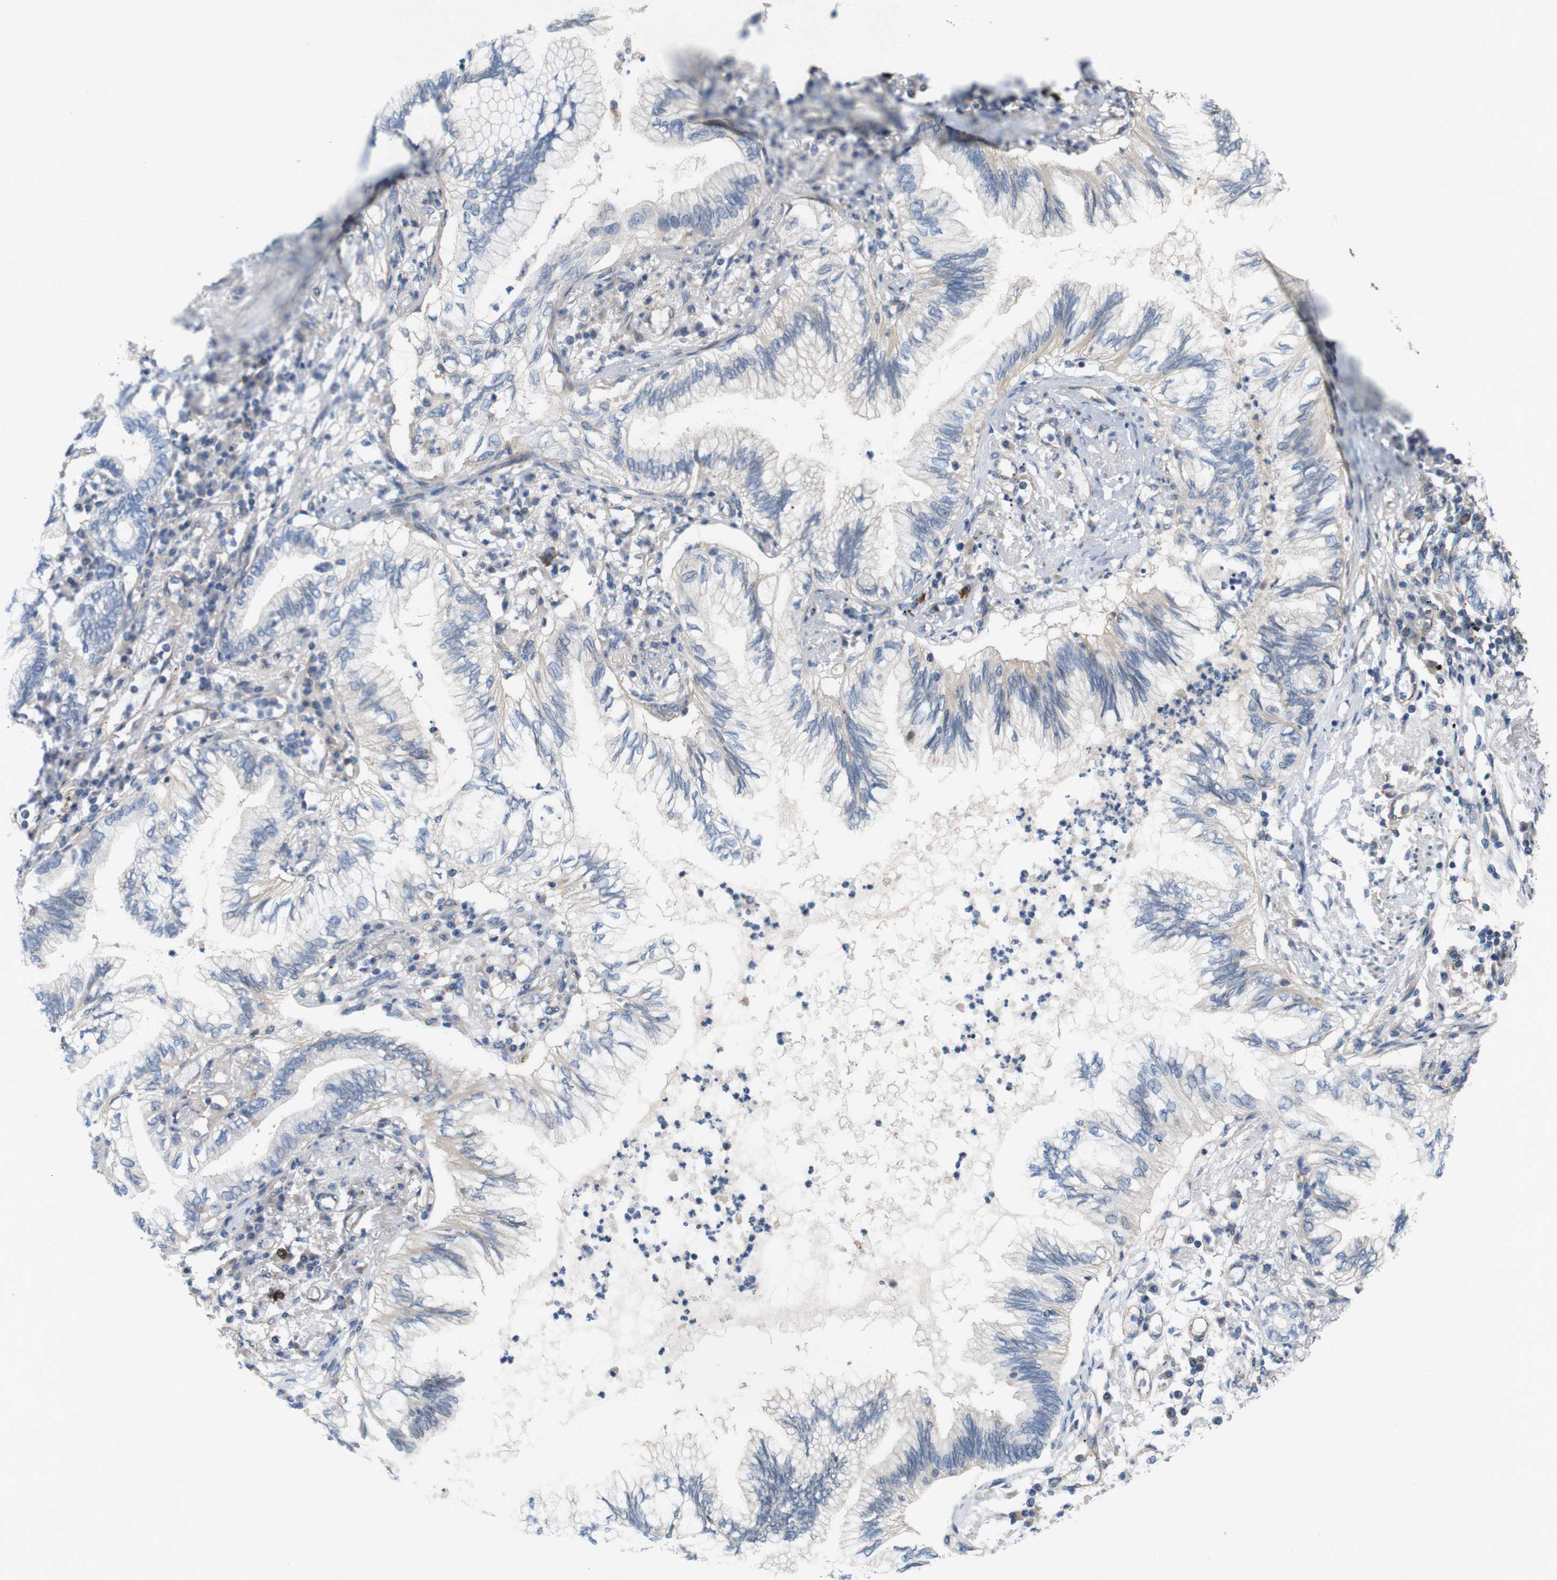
{"staining": {"intensity": "negative", "quantity": "none", "location": "none"}, "tissue": "lung cancer", "cell_type": "Tumor cells", "image_type": "cancer", "snomed": [{"axis": "morphology", "description": "Normal tissue, NOS"}, {"axis": "morphology", "description": "Adenocarcinoma, NOS"}, {"axis": "topography", "description": "Bronchus"}, {"axis": "topography", "description": "Lung"}], "caption": "Immunohistochemistry of lung cancer (adenocarcinoma) shows no expression in tumor cells.", "gene": "BVES", "patient": {"sex": "female", "age": 70}}